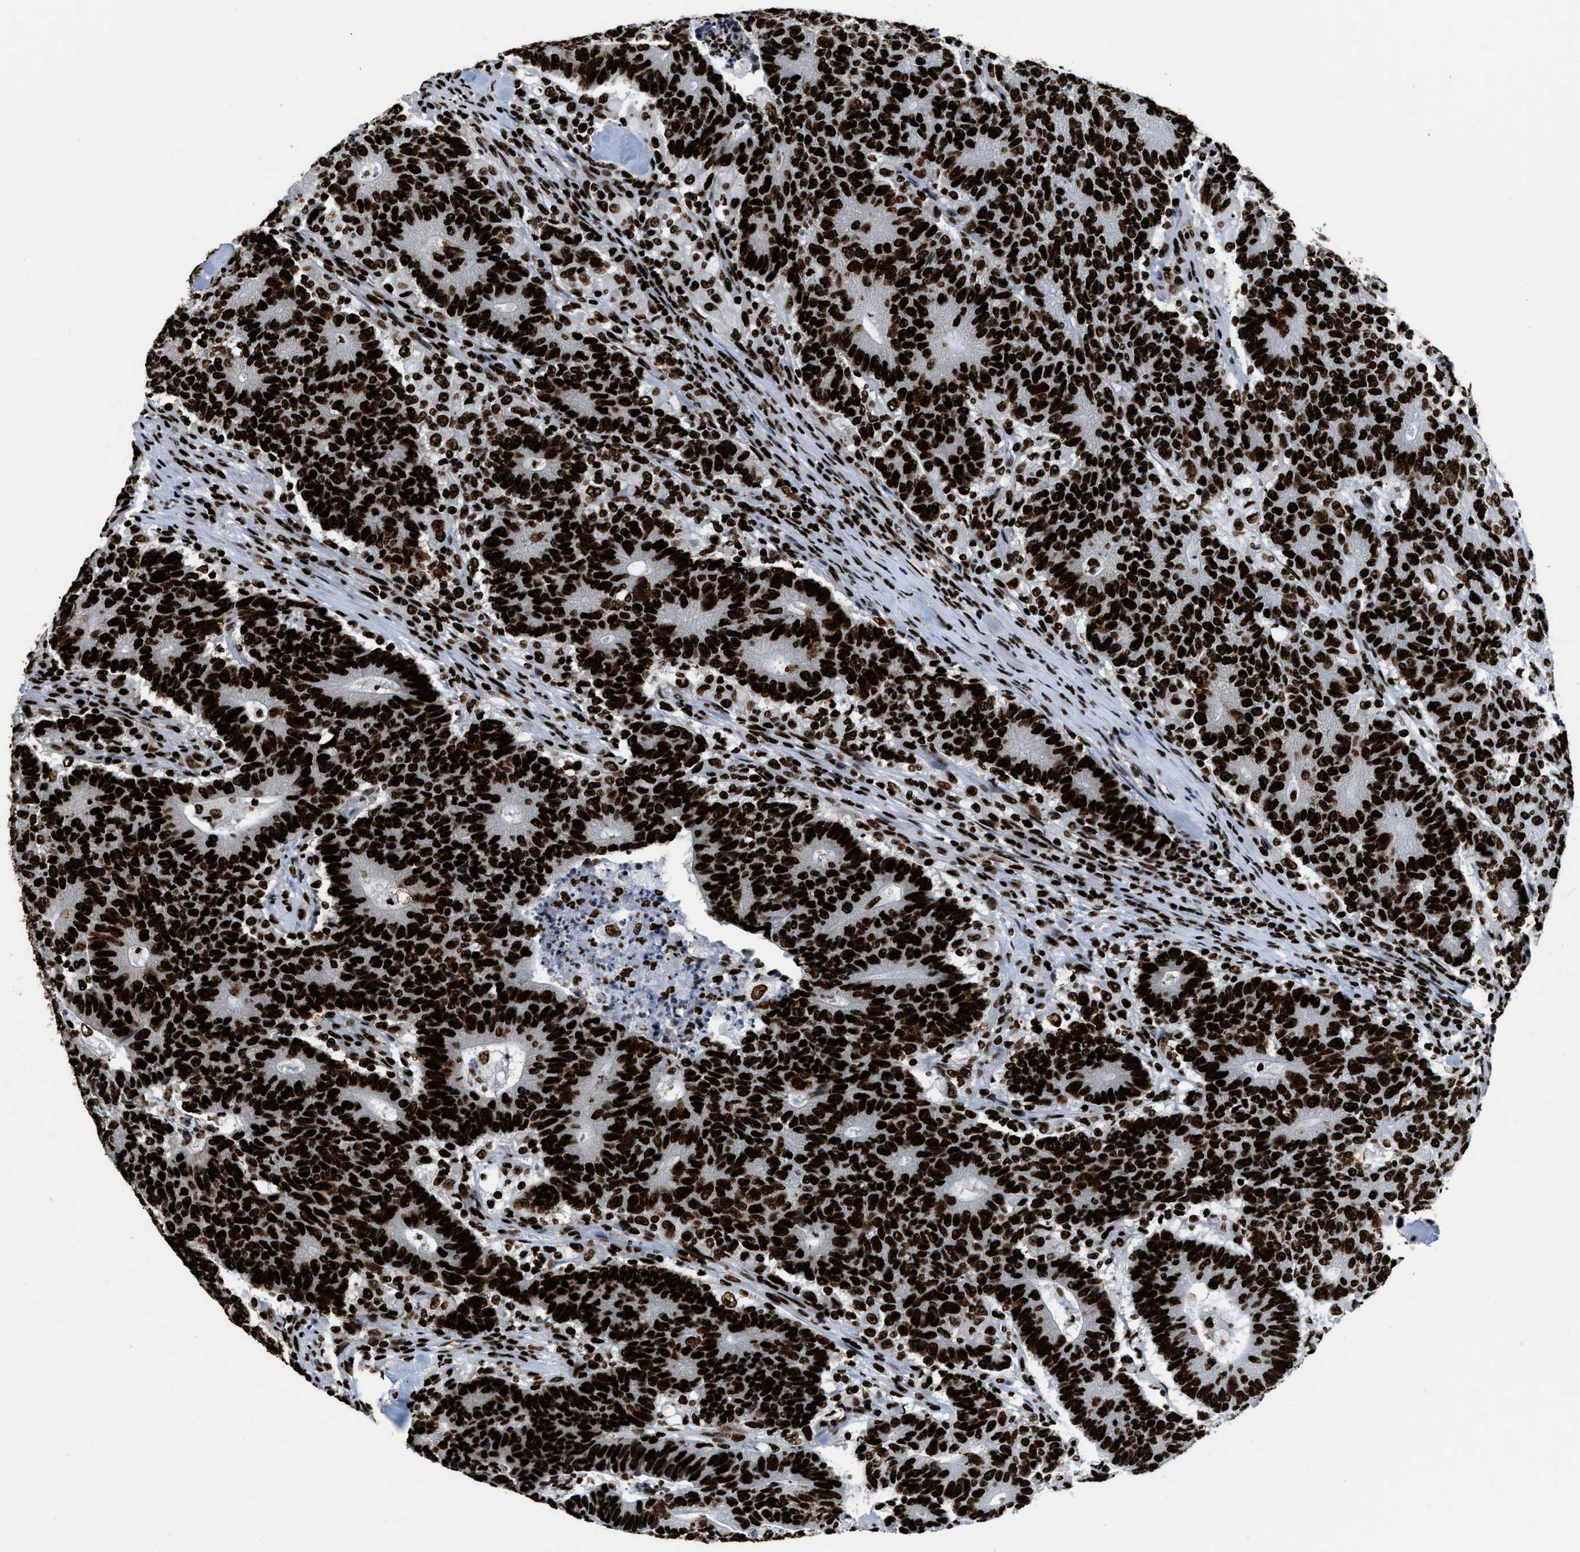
{"staining": {"intensity": "strong", "quantity": ">75%", "location": "nuclear"}, "tissue": "colorectal cancer", "cell_type": "Tumor cells", "image_type": "cancer", "snomed": [{"axis": "morphology", "description": "Normal tissue, NOS"}, {"axis": "morphology", "description": "Adenocarcinoma, NOS"}, {"axis": "topography", "description": "Colon"}], "caption": "A high amount of strong nuclear positivity is appreciated in about >75% of tumor cells in colorectal adenocarcinoma tissue.", "gene": "HNRNPM", "patient": {"sex": "female", "age": 75}}